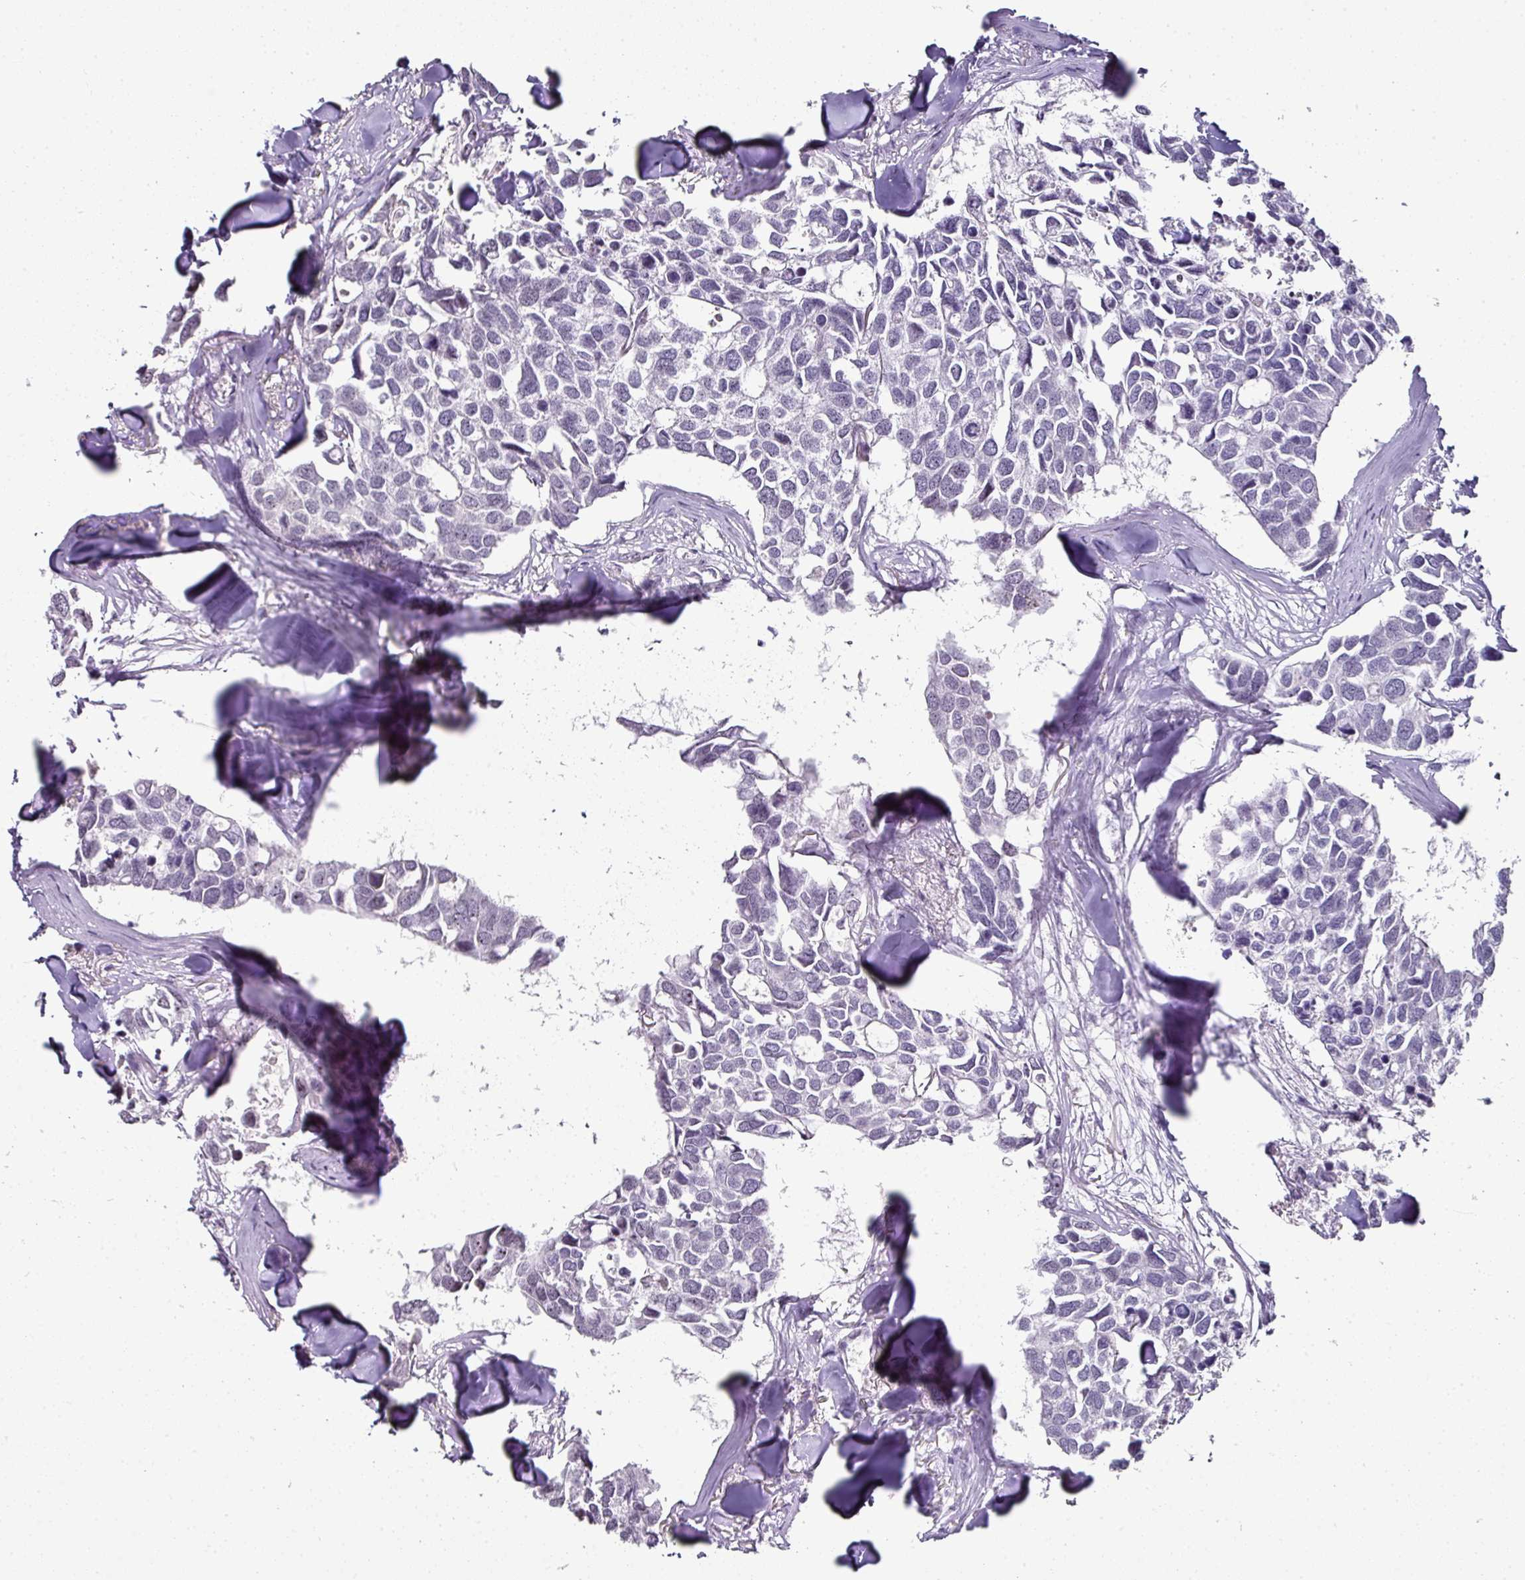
{"staining": {"intensity": "negative", "quantity": "none", "location": "none"}, "tissue": "breast cancer", "cell_type": "Tumor cells", "image_type": "cancer", "snomed": [{"axis": "morphology", "description": "Duct carcinoma"}, {"axis": "topography", "description": "Breast"}], "caption": "This is an immunohistochemistry (IHC) micrograph of human breast cancer. There is no expression in tumor cells.", "gene": "NACC2", "patient": {"sex": "female", "age": 83}}